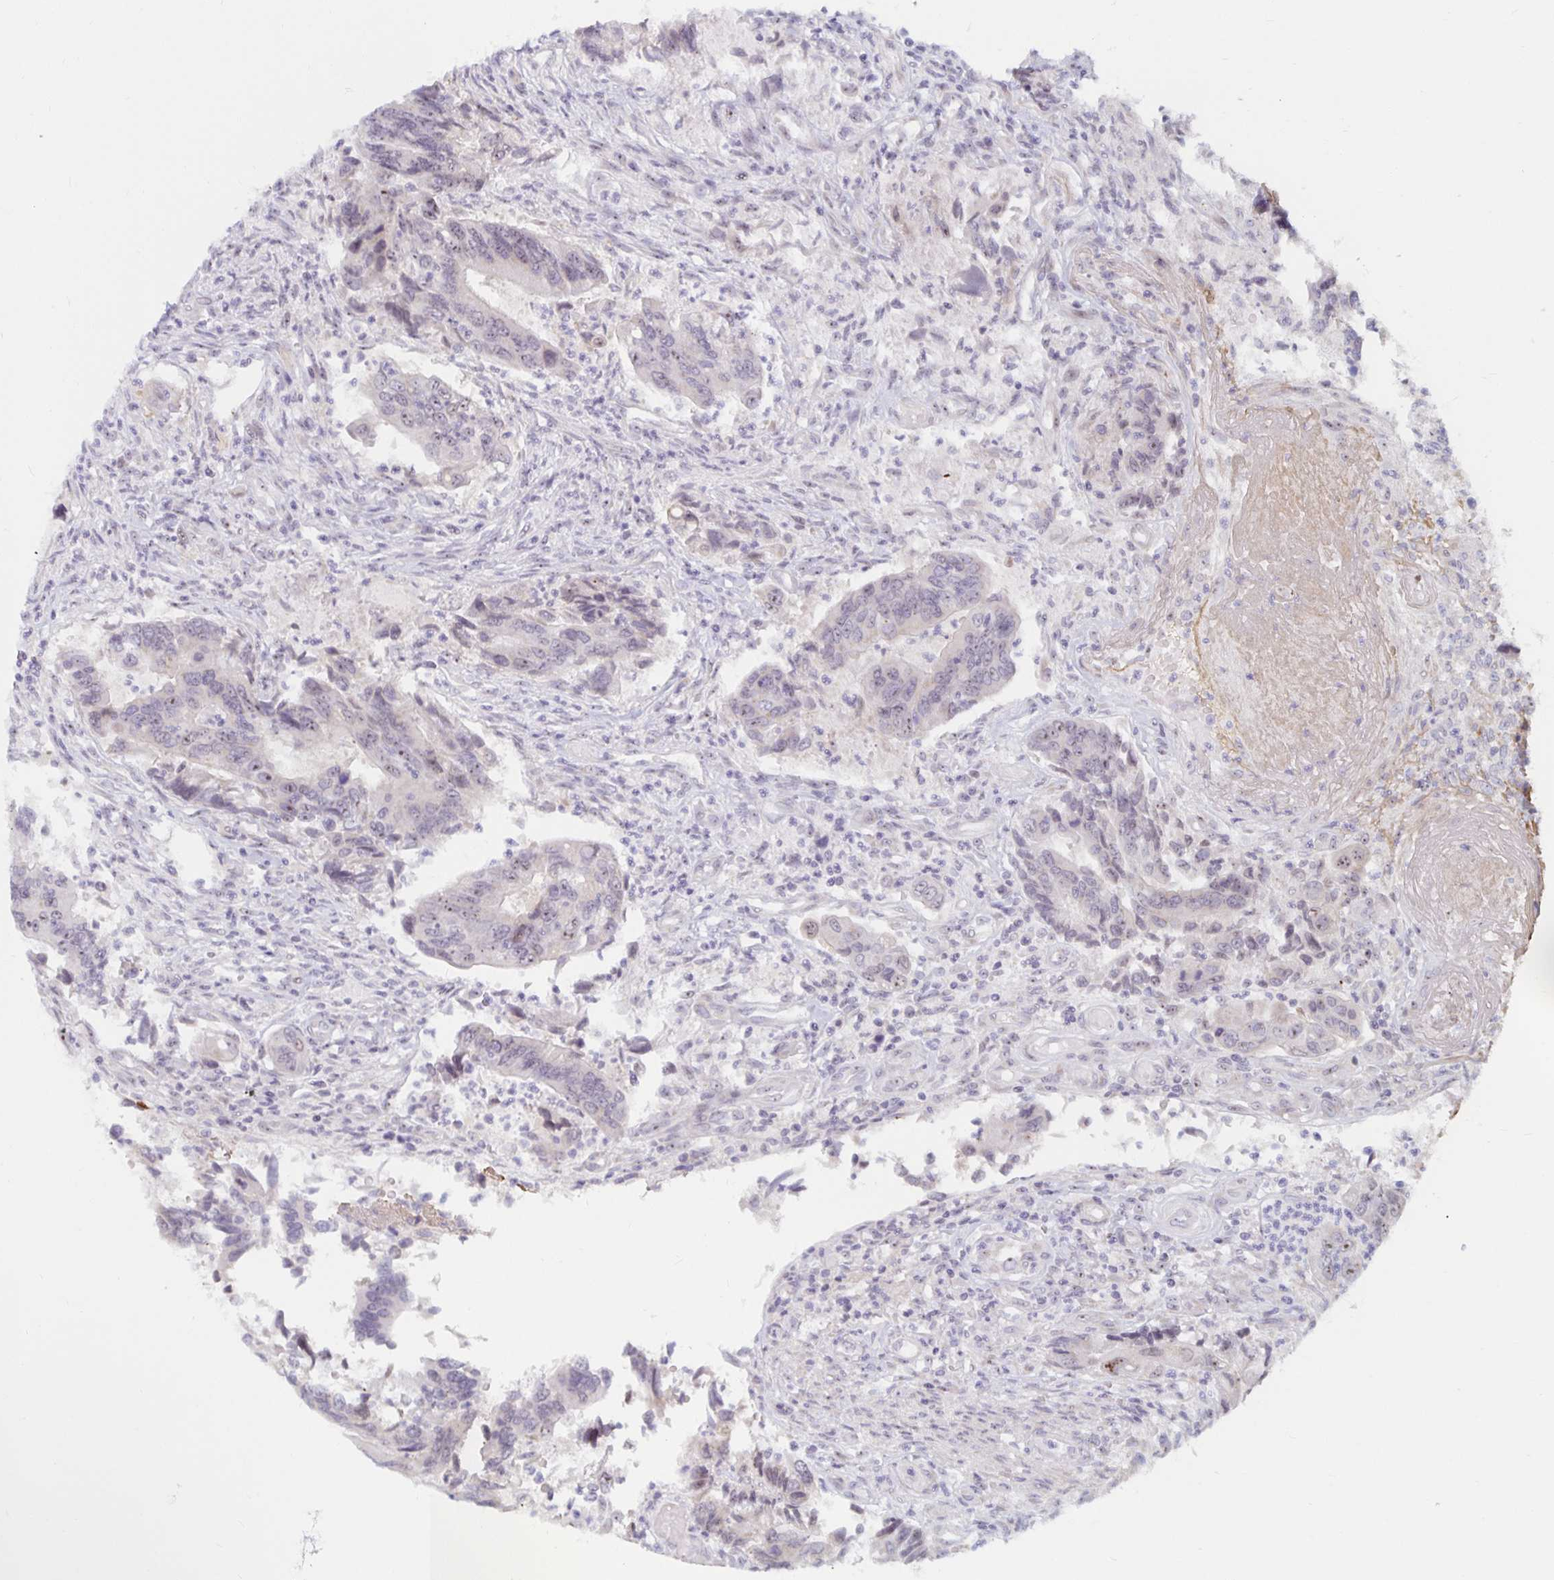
{"staining": {"intensity": "weak", "quantity": "25%-75%", "location": "nuclear"}, "tissue": "colorectal cancer", "cell_type": "Tumor cells", "image_type": "cancer", "snomed": [{"axis": "morphology", "description": "Adenocarcinoma, NOS"}, {"axis": "topography", "description": "Colon"}], "caption": "This image exhibits colorectal cancer (adenocarcinoma) stained with IHC to label a protein in brown. The nuclear of tumor cells show weak positivity for the protein. Nuclei are counter-stained blue.", "gene": "NUP85", "patient": {"sex": "female", "age": 67}}